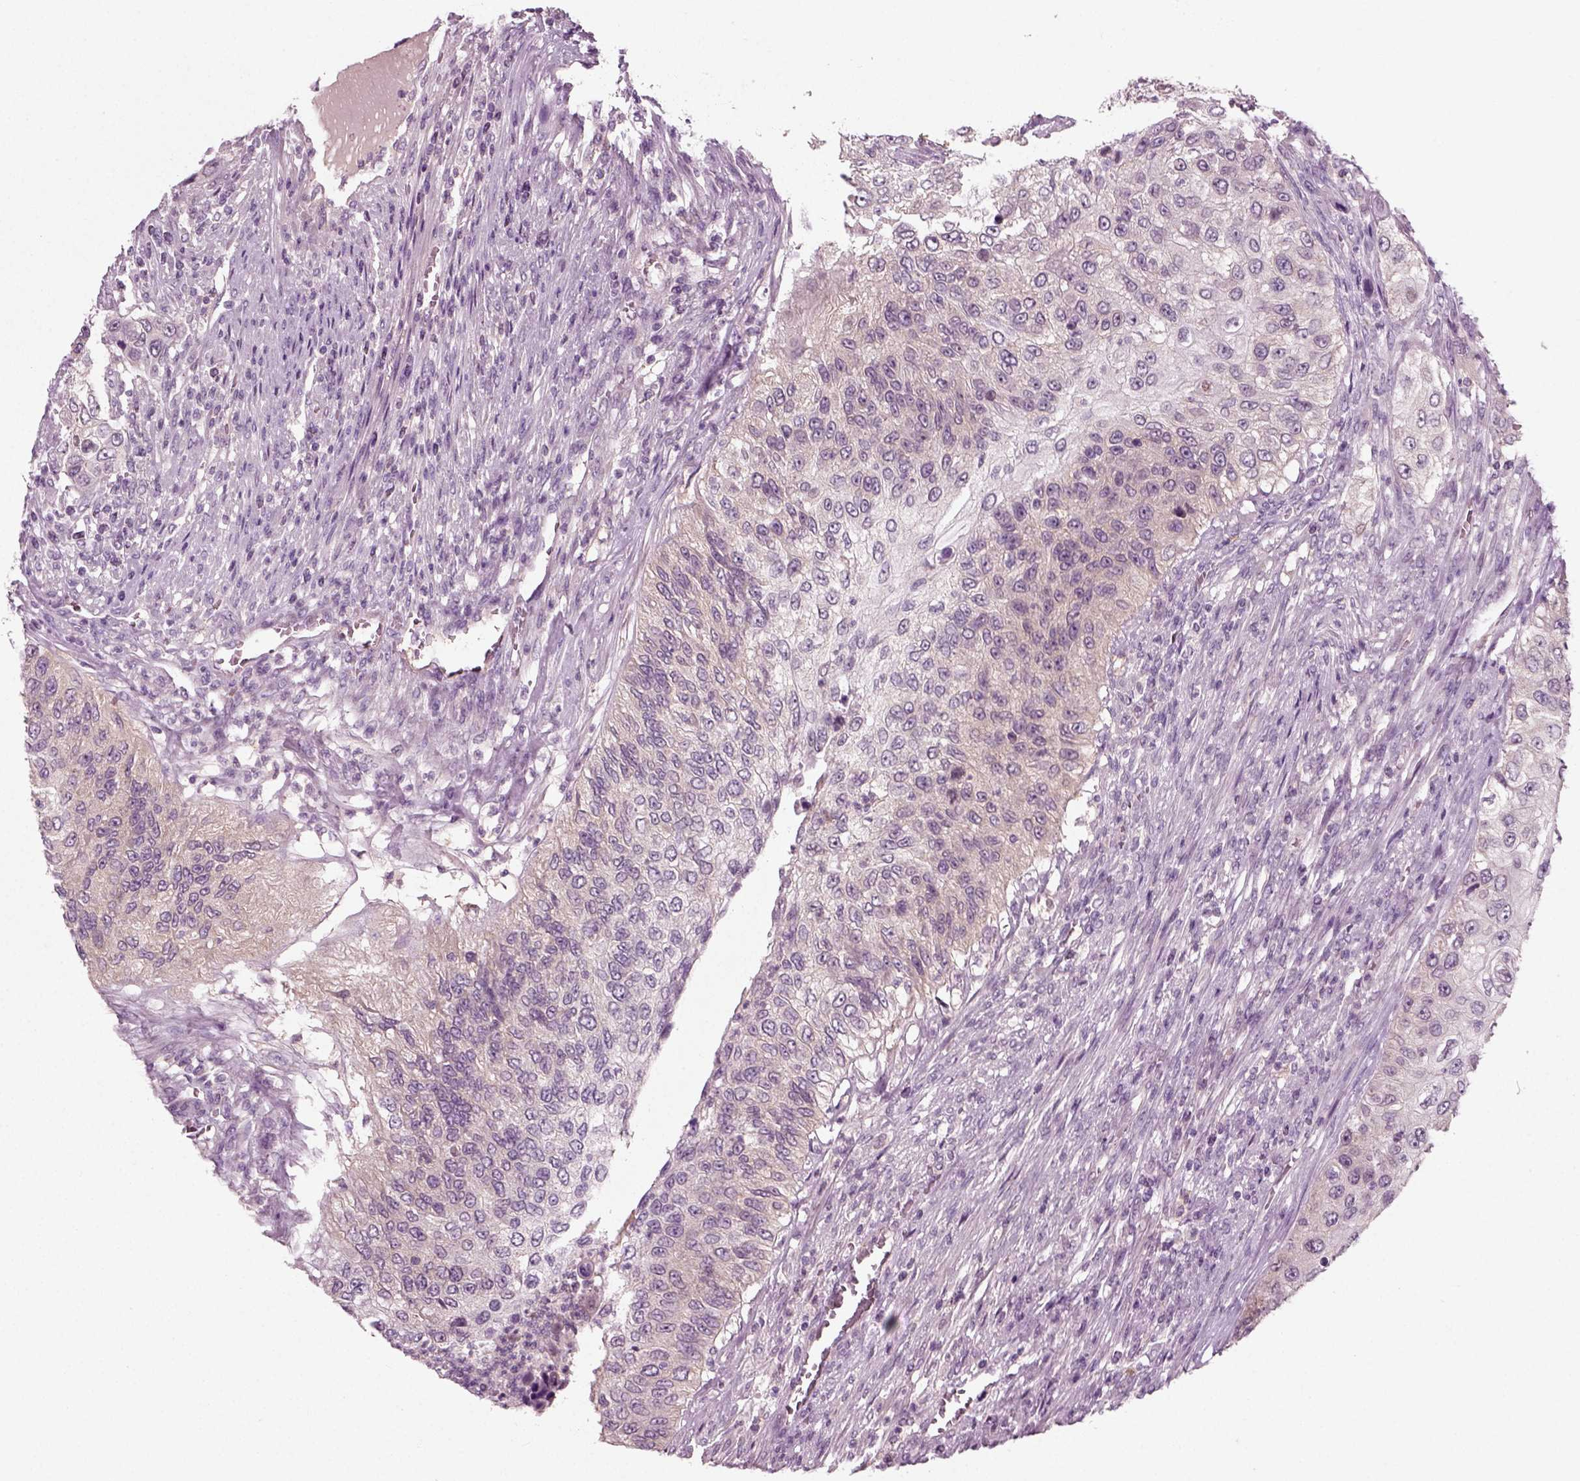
{"staining": {"intensity": "weak", "quantity": "<25%", "location": "cytoplasmic/membranous"}, "tissue": "urothelial cancer", "cell_type": "Tumor cells", "image_type": "cancer", "snomed": [{"axis": "morphology", "description": "Urothelial carcinoma, High grade"}, {"axis": "topography", "description": "Urinary bladder"}], "caption": "Immunohistochemistry (IHC) micrograph of high-grade urothelial carcinoma stained for a protein (brown), which demonstrates no expression in tumor cells. The staining was performed using DAB to visualize the protein expression in brown, while the nuclei were stained in blue with hematoxylin (Magnification: 20x).", "gene": "RND2", "patient": {"sex": "female", "age": 60}}